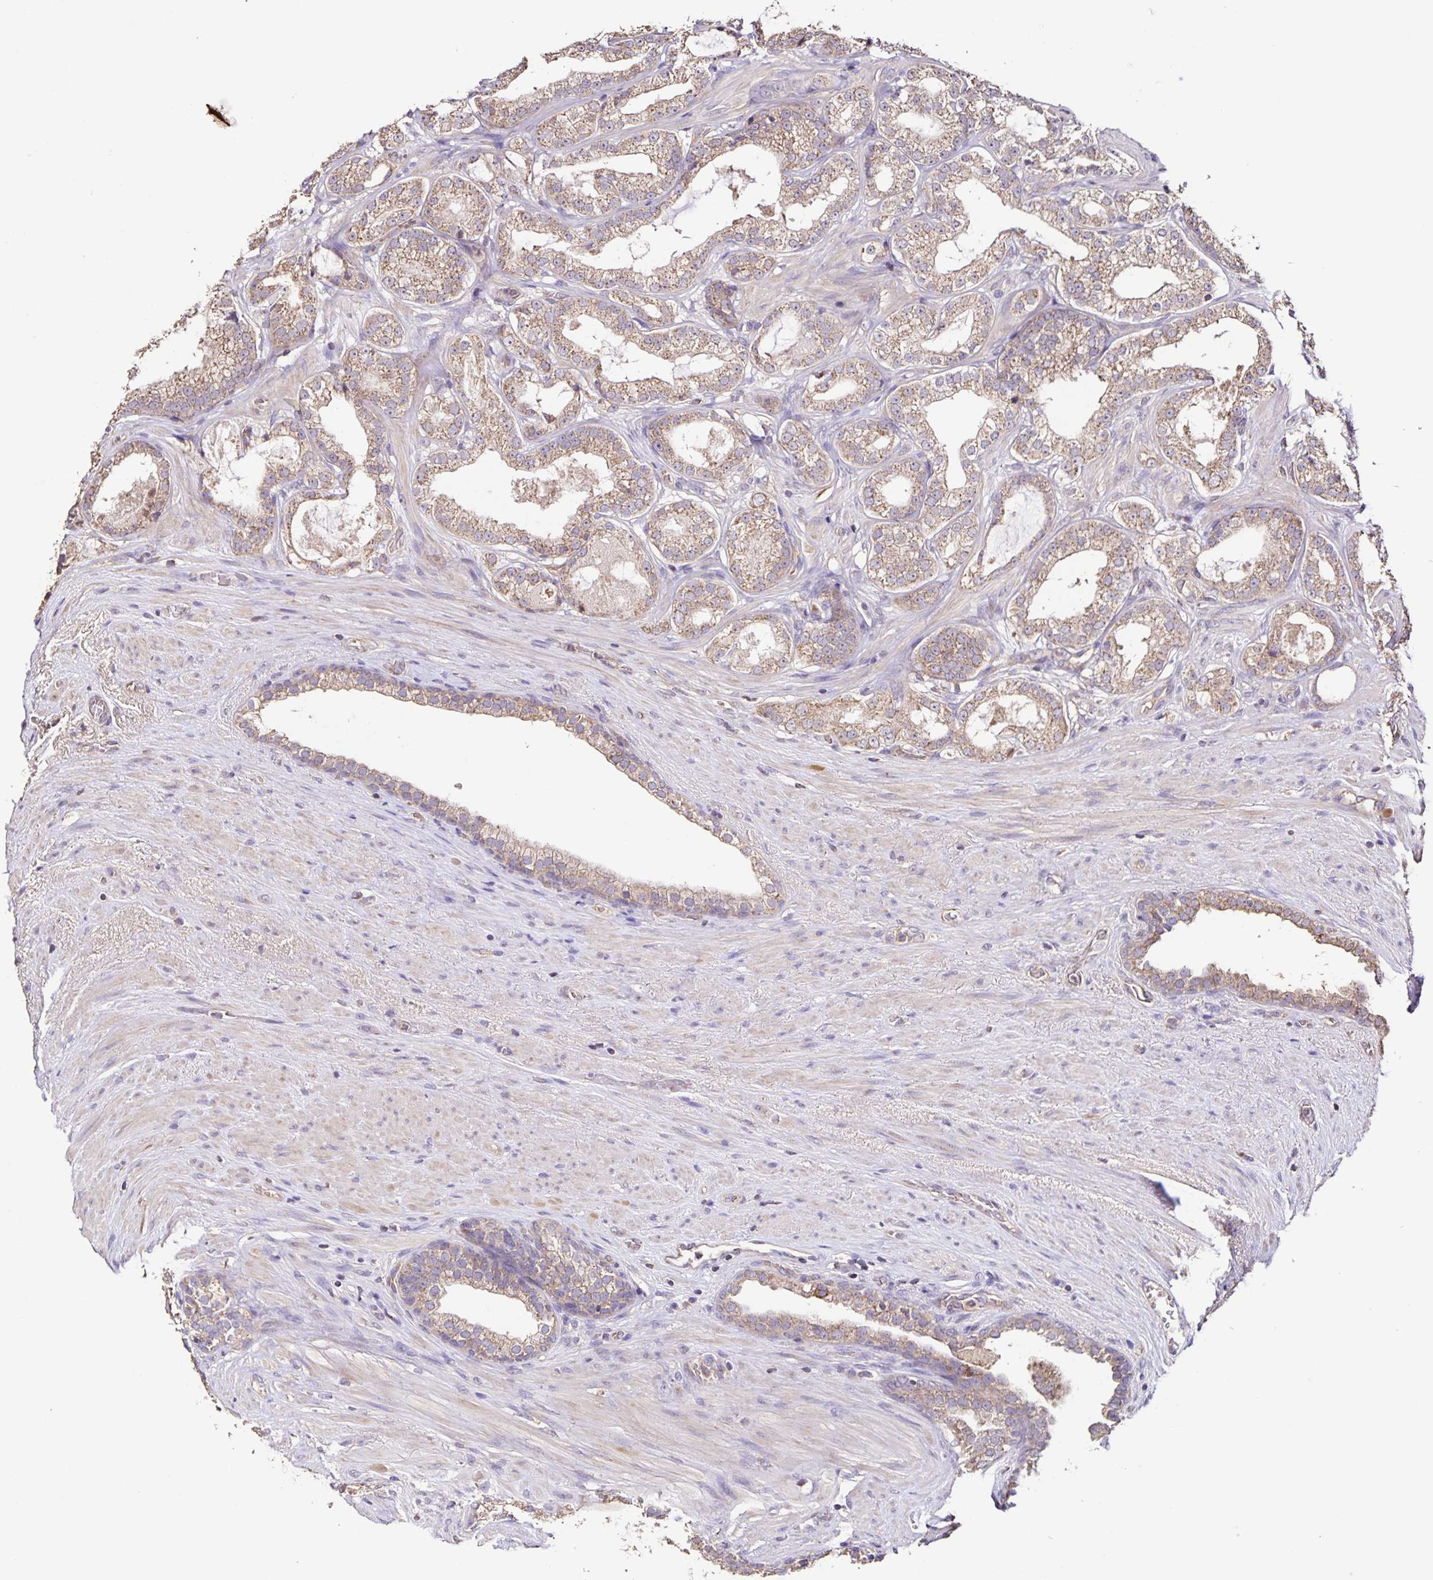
{"staining": {"intensity": "weak", "quantity": ">75%", "location": "cytoplasmic/membranous"}, "tissue": "prostate cancer", "cell_type": "Tumor cells", "image_type": "cancer", "snomed": [{"axis": "morphology", "description": "Adenocarcinoma, High grade"}, {"axis": "topography", "description": "Prostate"}], "caption": "Brown immunohistochemical staining in prostate cancer reveals weak cytoplasmic/membranous staining in about >75% of tumor cells.", "gene": "MAN1A1", "patient": {"sex": "male", "age": 65}}